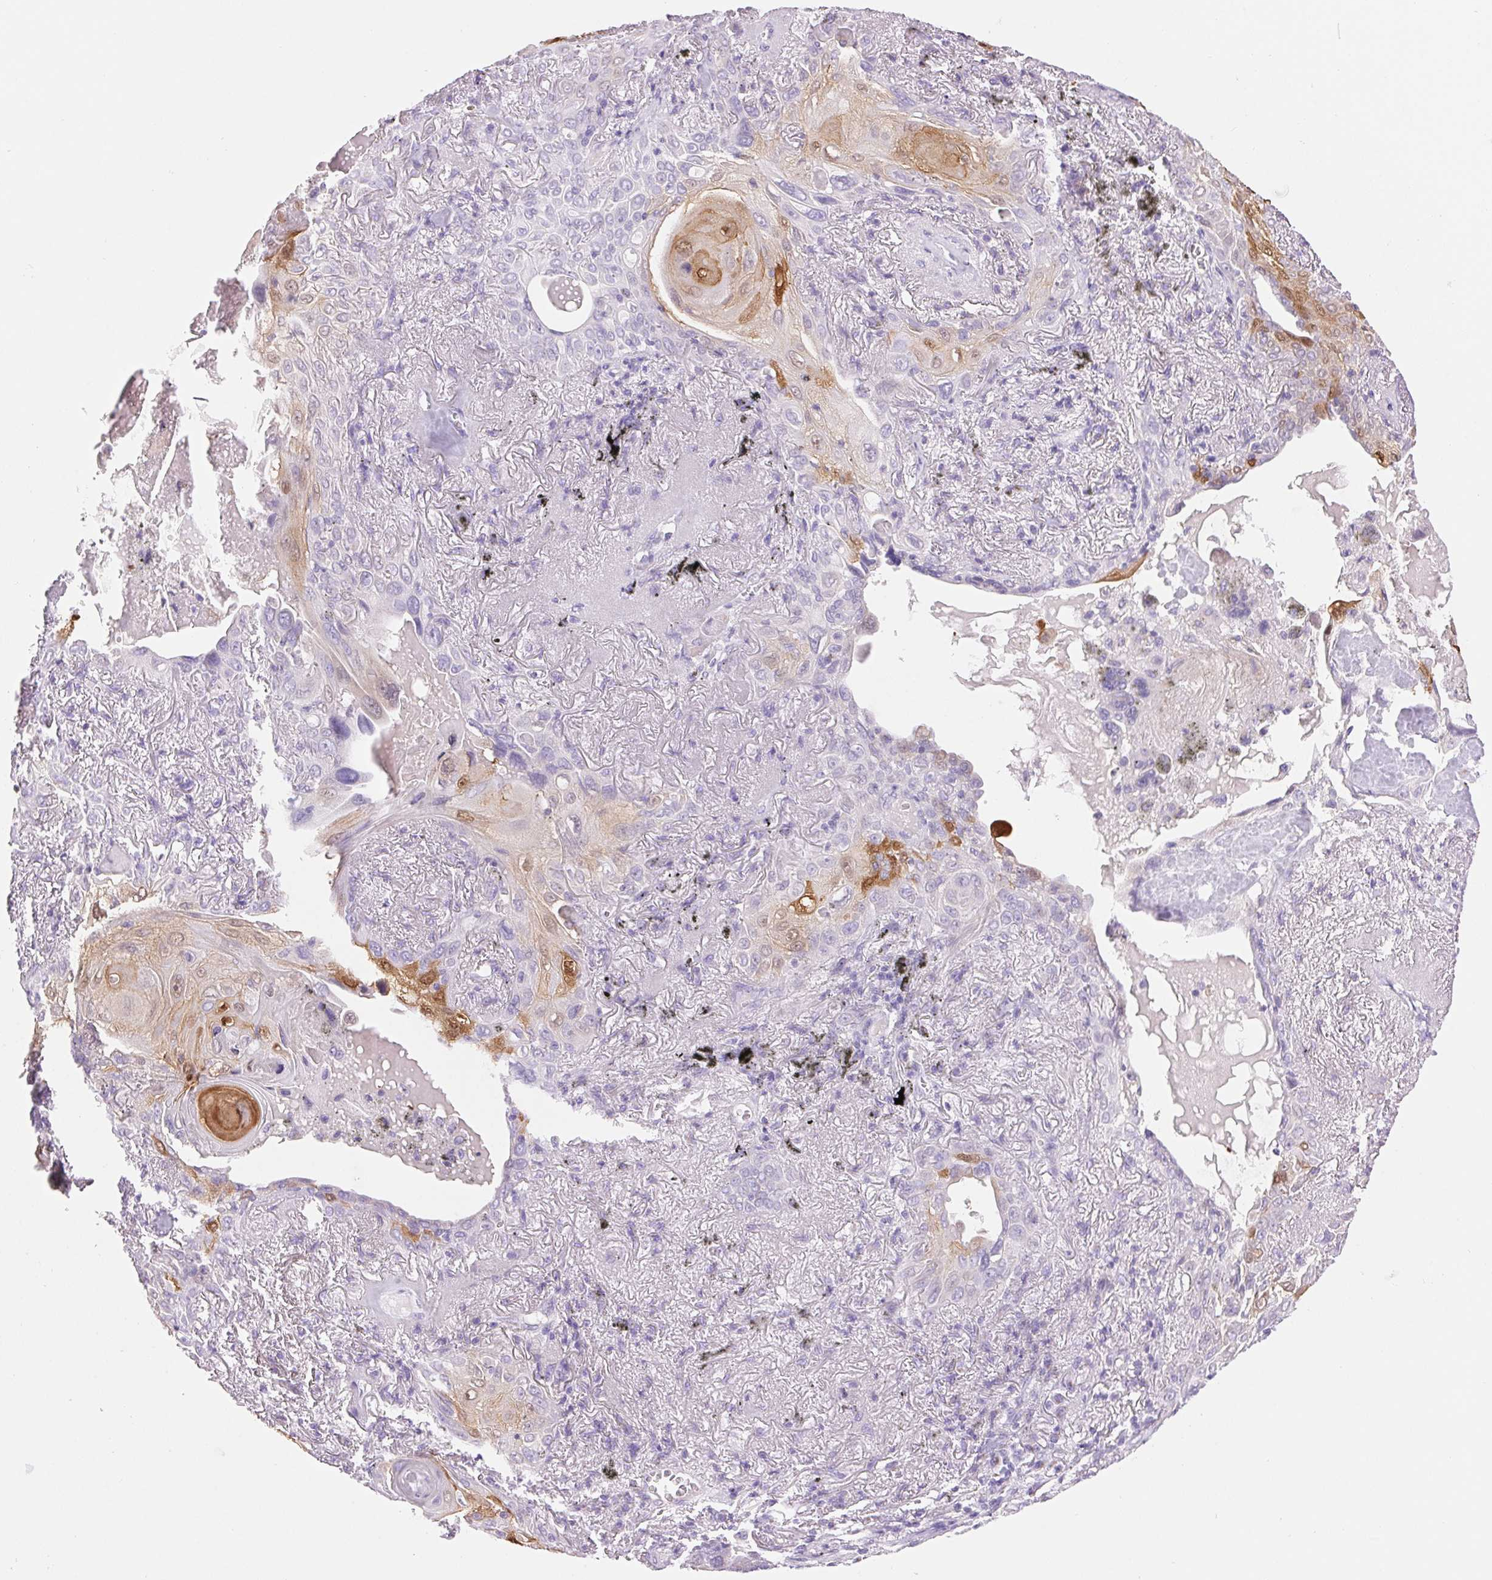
{"staining": {"intensity": "weak", "quantity": "<25%", "location": "cytoplasmic/membranous,nuclear"}, "tissue": "lung cancer", "cell_type": "Tumor cells", "image_type": "cancer", "snomed": [{"axis": "morphology", "description": "Squamous cell carcinoma, NOS"}, {"axis": "topography", "description": "Lung"}], "caption": "Tumor cells show no significant staining in squamous cell carcinoma (lung). (DAB IHC visualized using brightfield microscopy, high magnification).", "gene": "SERPINB3", "patient": {"sex": "male", "age": 79}}